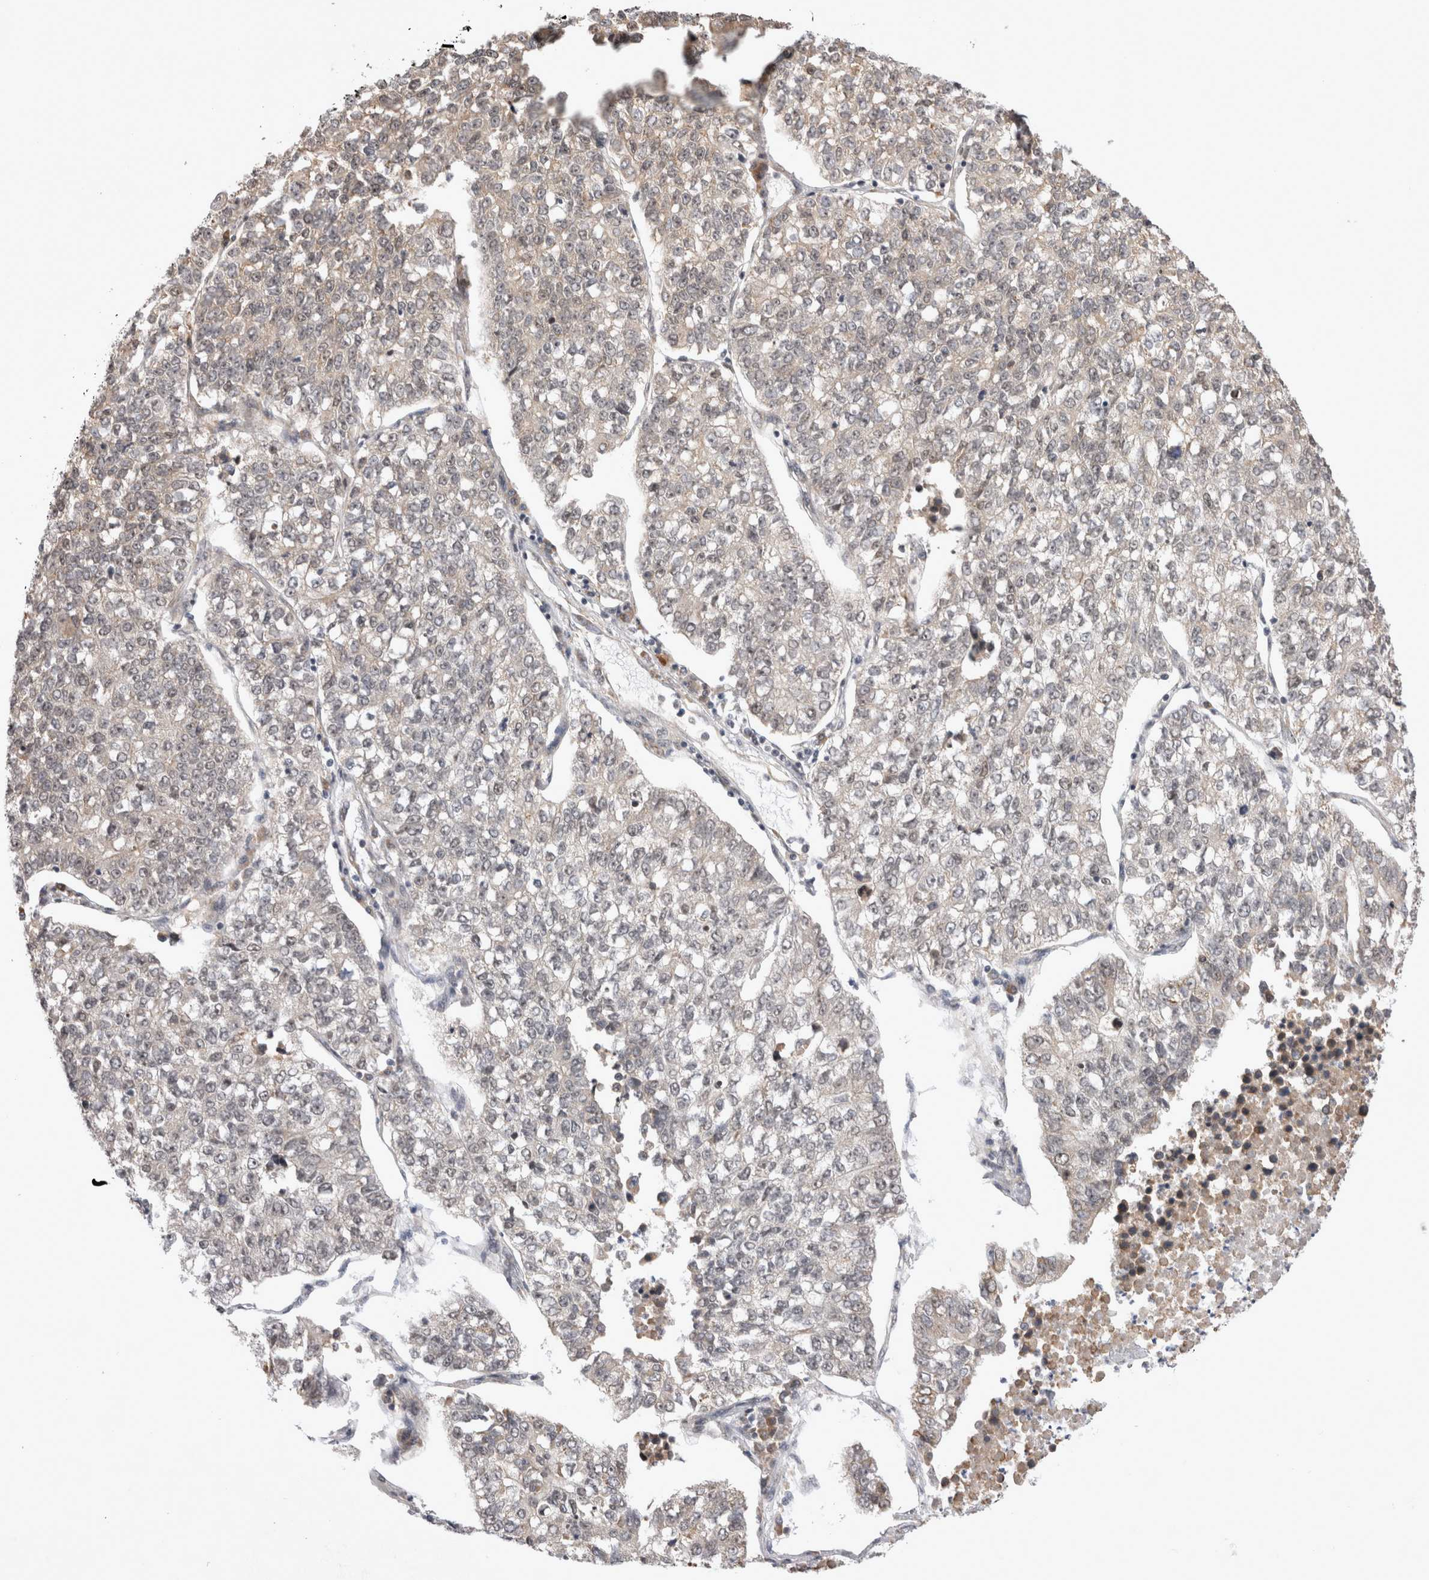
{"staining": {"intensity": "negative", "quantity": "none", "location": "none"}, "tissue": "lung cancer", "cell_type": "Tumor cells", "image_type": "cancer", "snomed": [{"axis": "morphology", "description": "Adenocarcinoma, NOS"}, {"axis": "topography", "description": "Lung"}], "caption": "Lung adenocarcinoma was stained to show a protein in brown. There is no significant expression in tumor cells. The staining was performed using DAB to visualize the protein expression in brown, while the nuclei were stained in blue with hematoxylin (Magnification: 20x).", "gene": "EXOSC4", "patient": {"sex": "male", "age": 49}}